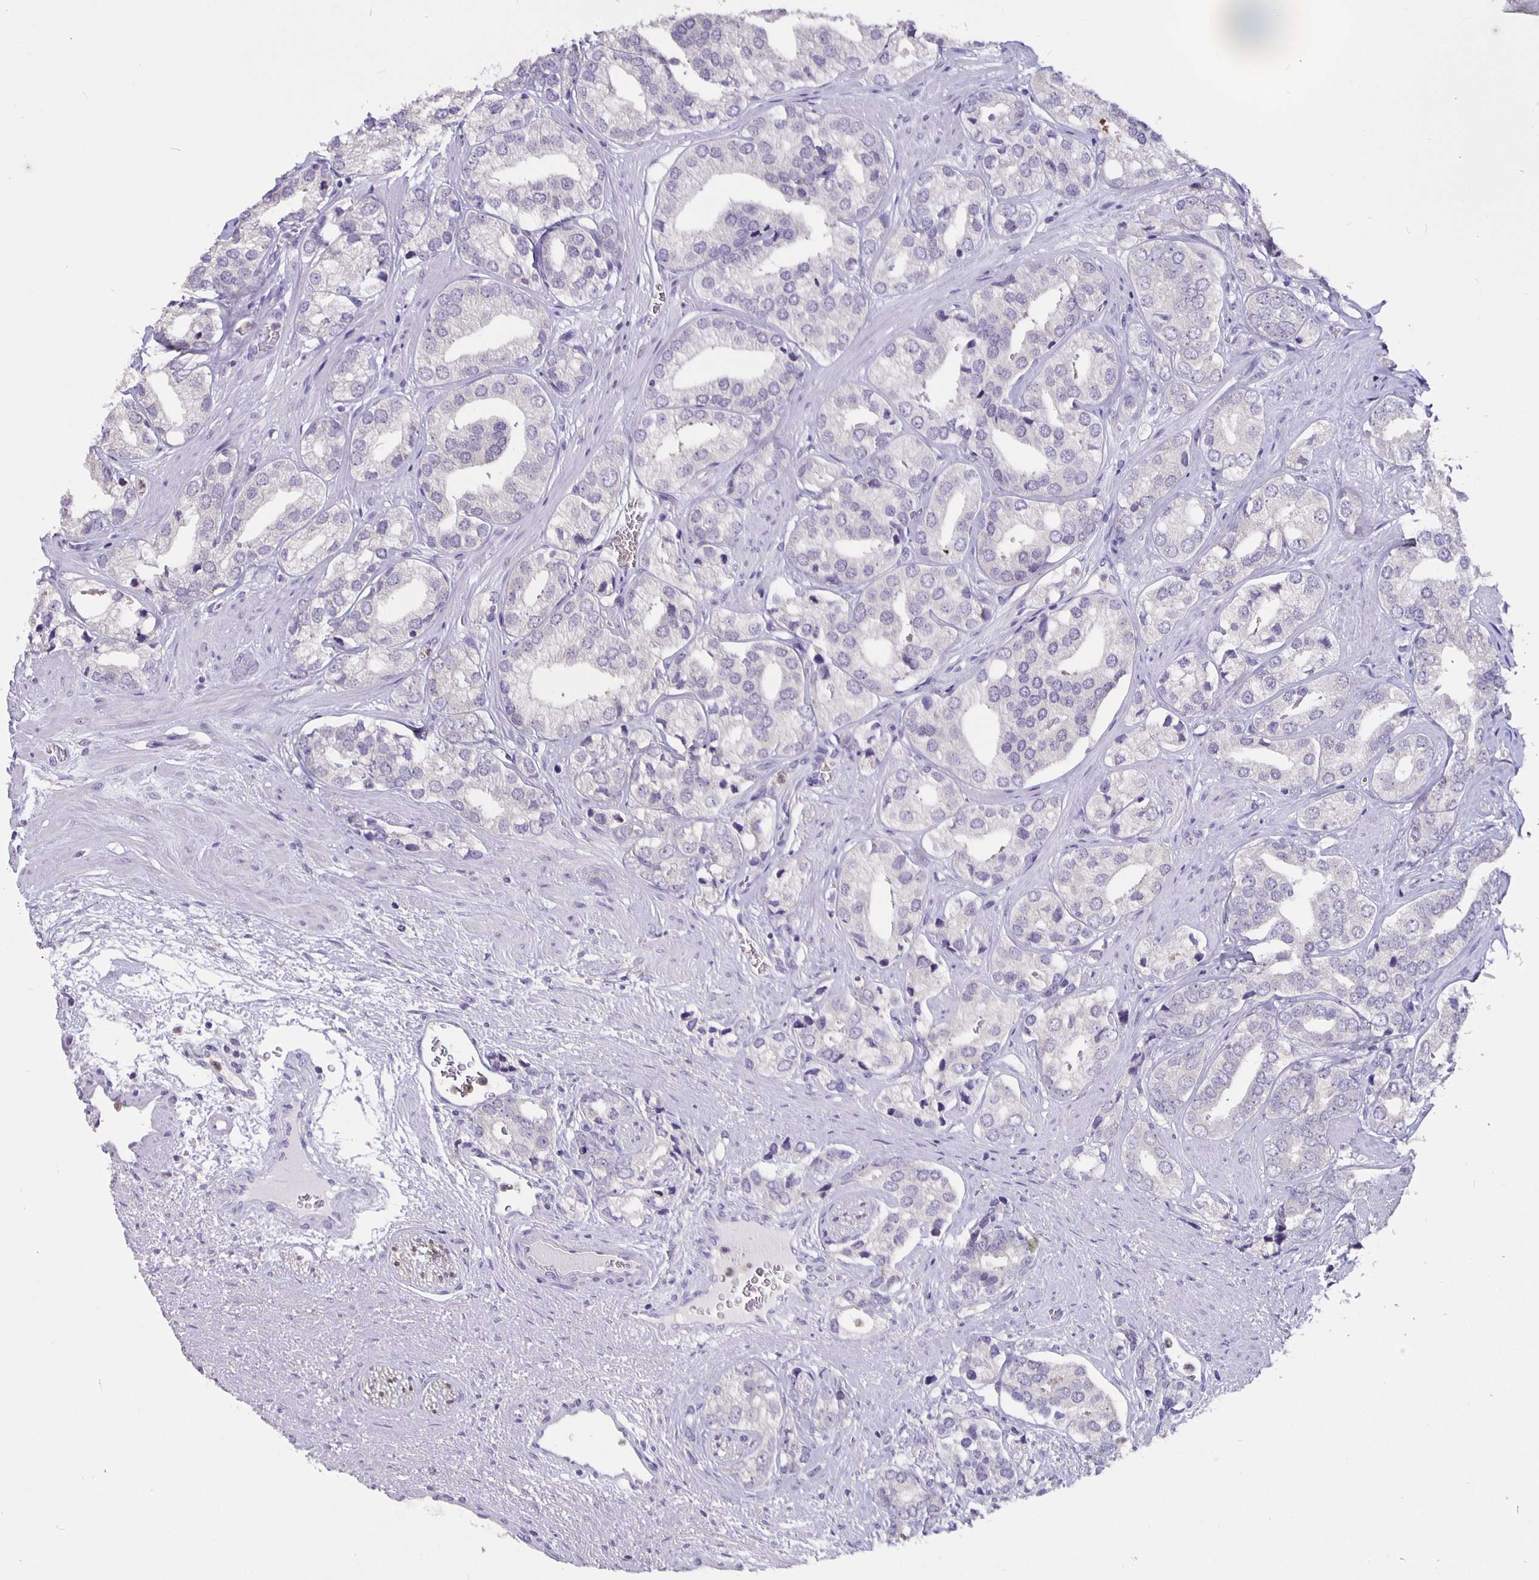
{"staining": {"intensity": "negative", "quantity": "none", "location": "none"}, "tissue": "prostate cancer", "cell_type": "Tumor cells", "image_type": "cancer", "snomed": [{"axis": "morphology", "description": "Adenocarcinoma, High grade"}, {"axis": "topography", "description": "Prostate"}], "caption": "Tumor cells are negative for brown protein staining in prostate adenocarcinoma (high-grade).", "gene": "GPX4", "patient": {"sex": "male", "age": 58}}